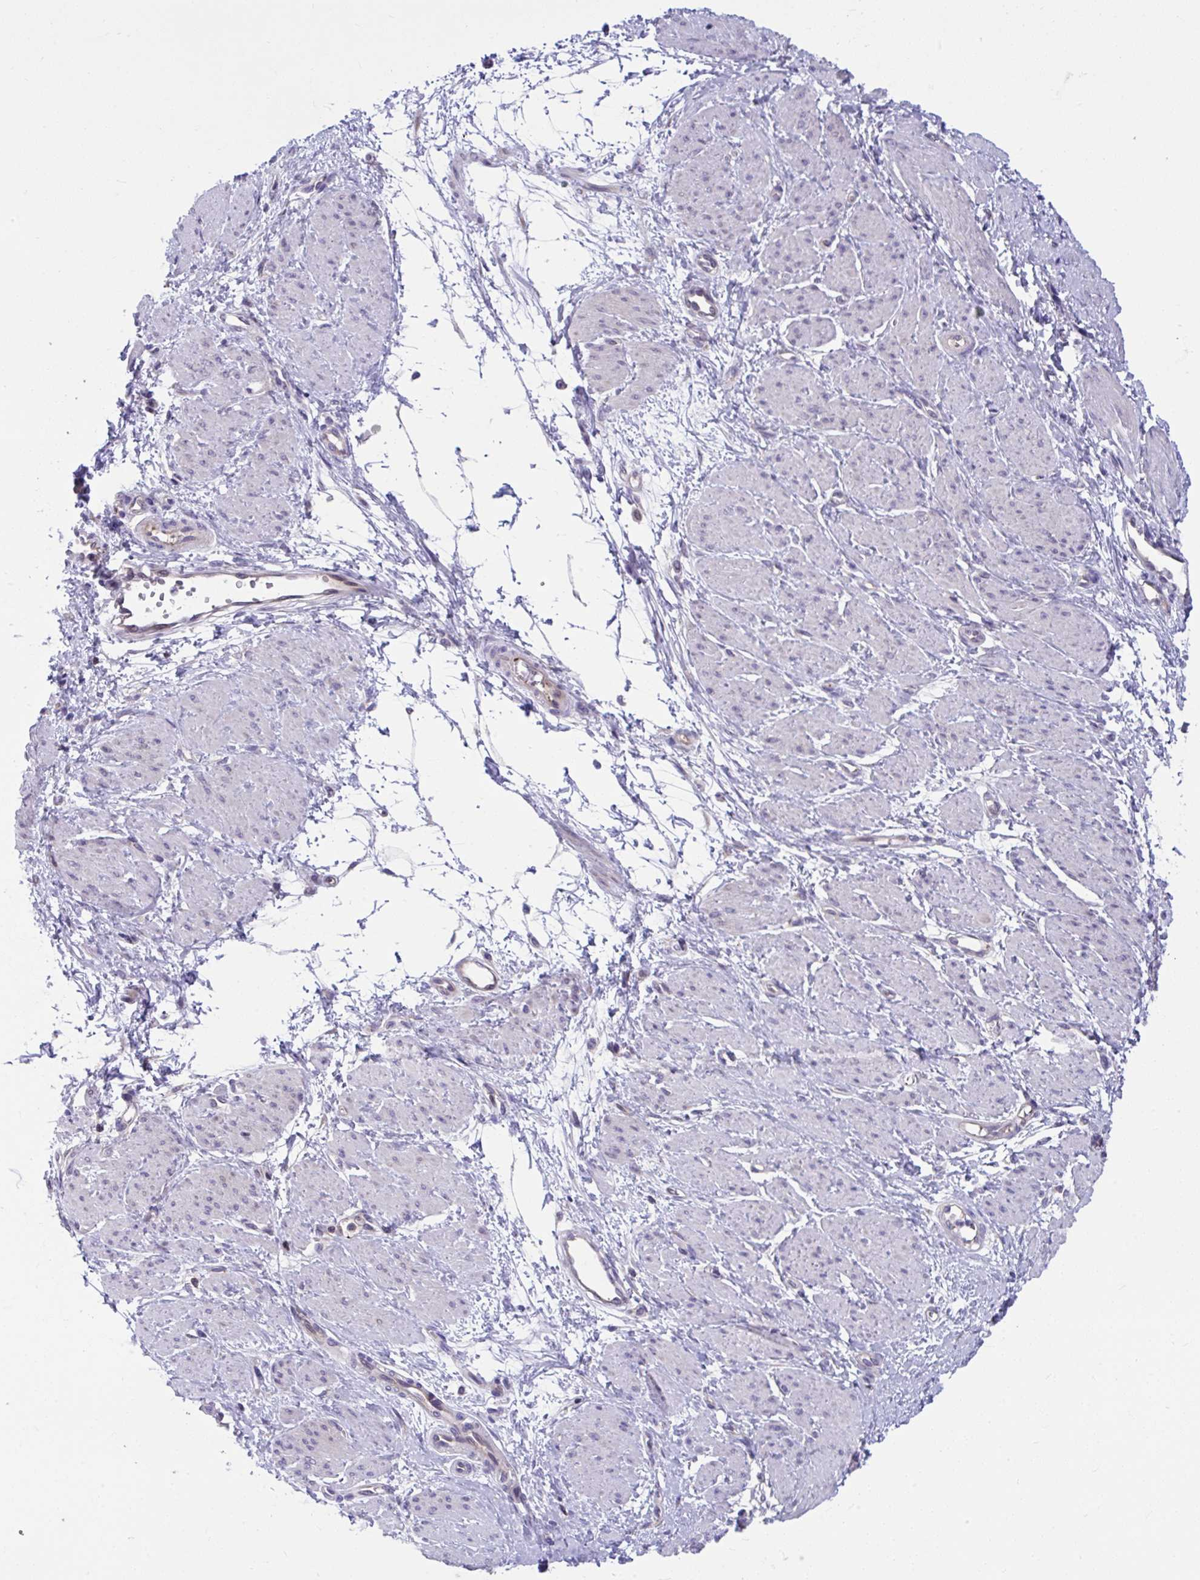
{"staining": {"intensity": "negative", "quantity": "none", "location": "none"}, "tissue": "smooth muscle", "cell_type": "Smooth muscle cells", "image_type": "normal", "snomed": [{"axis": "morphology", "description": "Normal tissue, NOS"}, {"axis": "topography", "description": "Smooth muscle"}, {"axis": "topography", "description": "Uterus"}], "caption": "This is an immunohistochemistry (IHC) image of unremarkable human smooth muscle. There is no expression in smooth muscle cells.", "gene": "PCDHB7", "patient": {"sex": "female", "age": 39}}